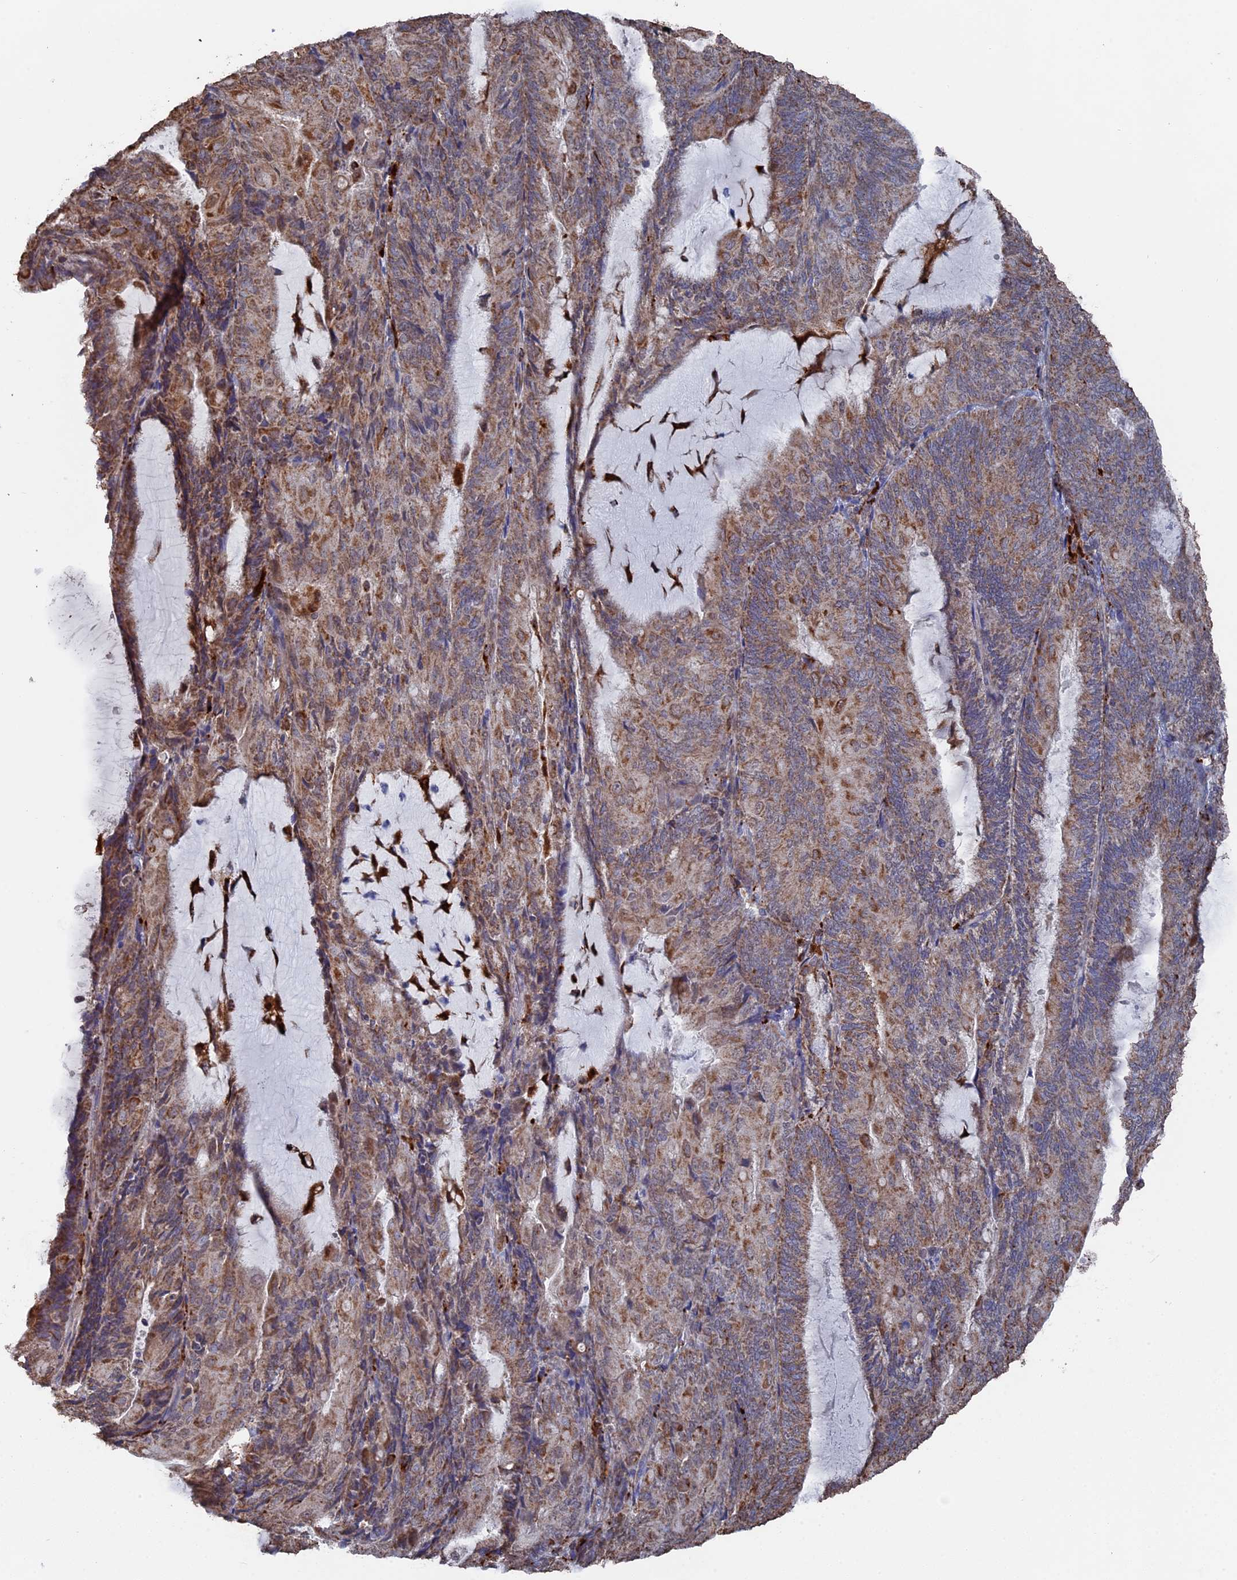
{"staining": {"intensity": "moderate", "quantity": ">75%", "location": "cytoplasmic/membranous"}, "tissue": "endometrial cancer", "cell_type": "Tumor cells", "image_type": "cancer", "snomed": [{"axis": "morphology", "description": "Adenocarcinoma, NOS"}, {"axis": "topography", "description": "Endometrium"}], "caption": "Adenocarcinoma (endometrial) stained for a protein (brown) exhibits moderate cytoplasmic/membranous positive expression in approximately >75% of tumor cells.", "gene": "SMG9", "patient": {"sex": "female", "age": 81}}